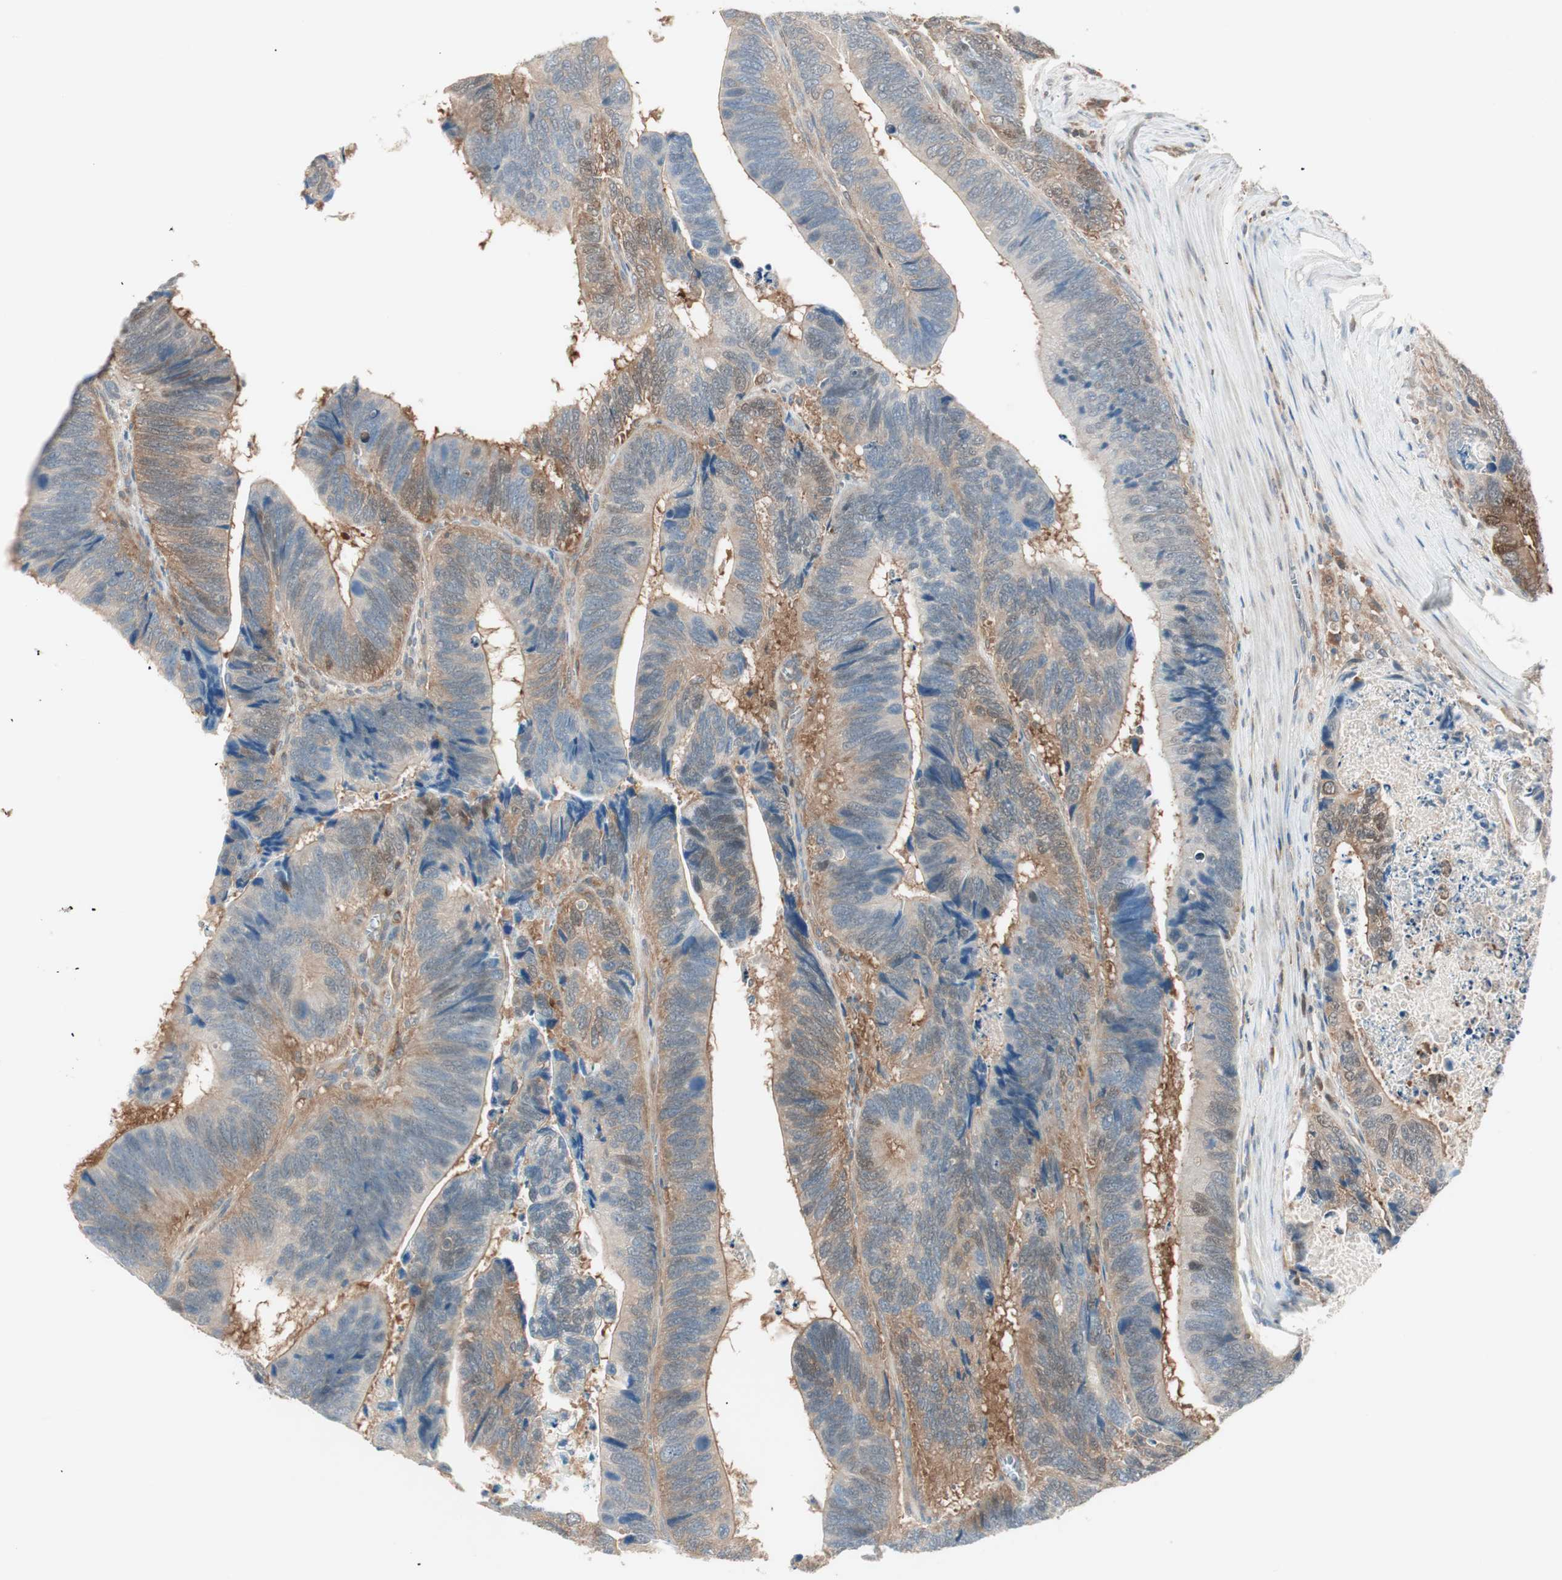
{"staining": {"intensity": "moderate", "quantity": ">75%", "location": "cytoplasmic/membranous"}, "tissue": "colorectal cancer", "cell_type": "Tumor cells", "image_type": "cancer", "snomed": [{"axis": "morphology", "description": "Adenocarcinoma, NOS"}, {"axis": "topography", "description": "Colon"}], "caption": "The image exhibits immunohistochemical staining of colorectal cancer. There is moderate cytoplasmic/membranous positivity is appreciated in approximately >75% of tumor cells.", "gene": "GALT", "patient": {"sex": "male", "age": 72}}